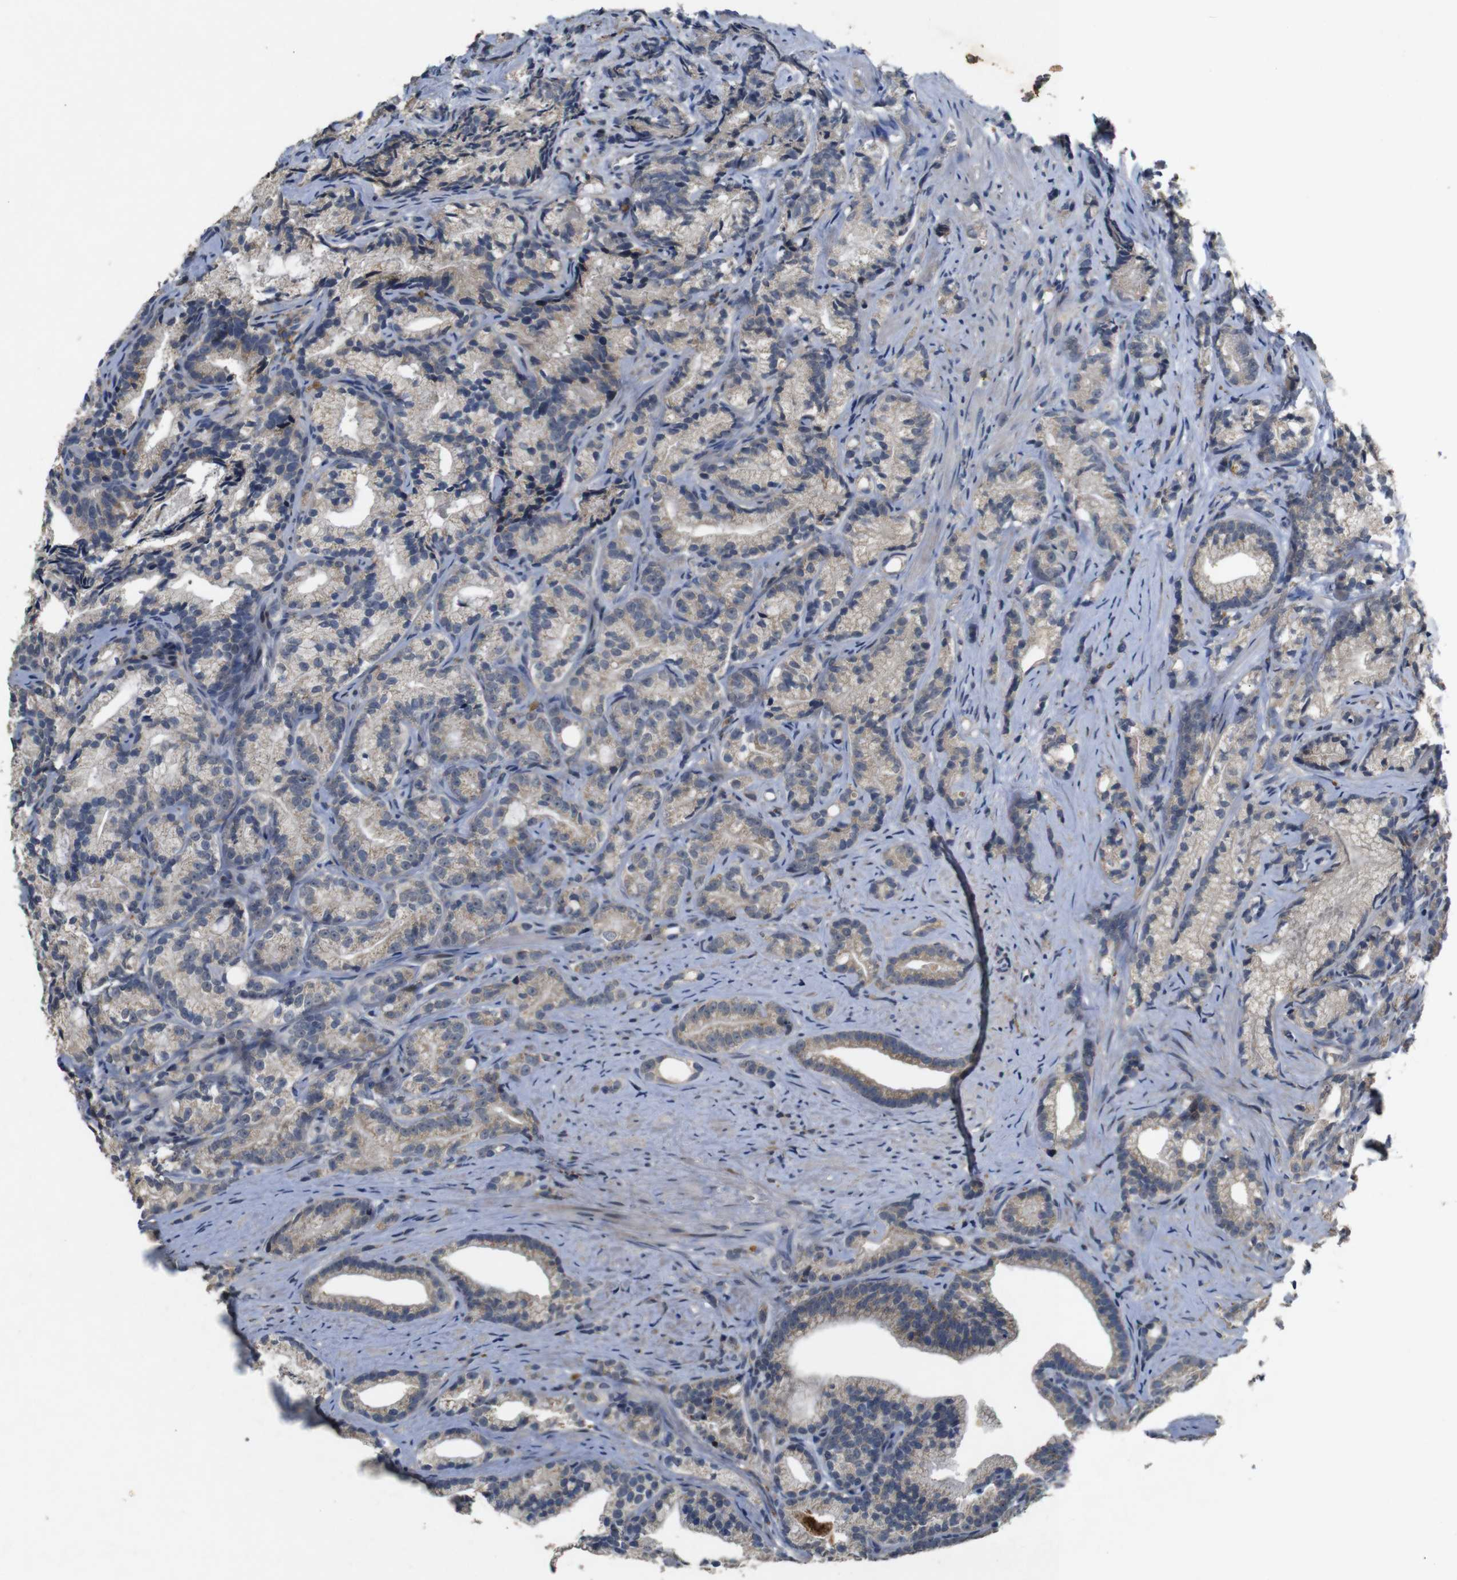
{"staining": {"intensity": "weak", "quantity": ">75%", "location": "cytoplasmic/membranous"}, "tissue": "prostate cancer", "cell_type": "Tumor cells", "image_type": "cancer", "snomed": [{"axis": "morphology", "description": "Adenocarcinoma, Low grade"}, {"axis": "topography", "description": "Prostate"}], "caption": "Approximately >75% of tumor cells in human prostate low-grade adenocarcinoma reveal weak cytoplasmic/membranous protein positivity as visualized by brown immunohistochemical staining.", "gene": "MAGI2", "patient": {"sex": "male", "age": 89}}